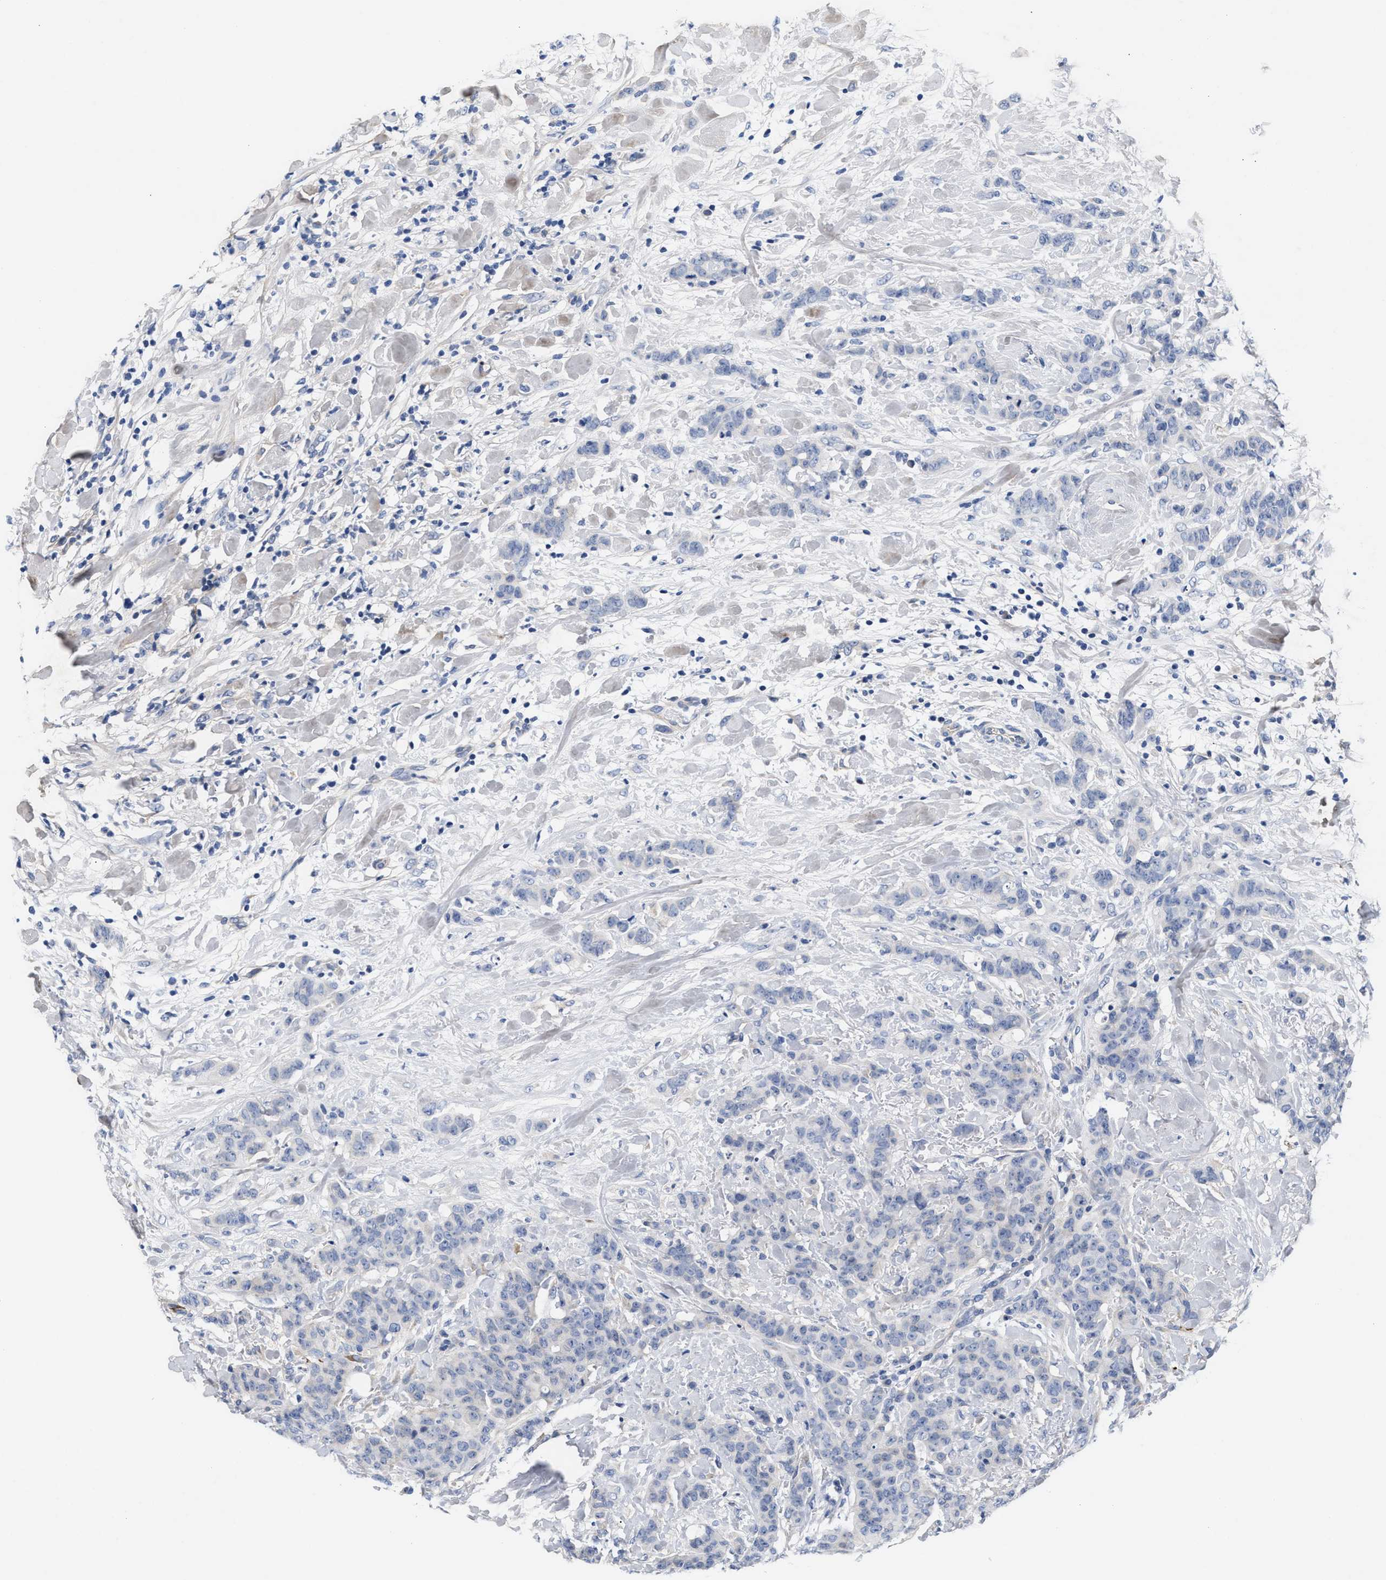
{"staining": {"intensity": "negative", "quantity": "none", "location": "none"}, "tissue": "breast cancer", "cell_type": "Tumor cells", "image_type": "cancer", "snomed": [{"axis": "morphology", "description": "Normal tissue, NOS"}, {"axis": "morphology", "description": "Duct carcinoma"}, {"axis": "topography", "description": "Breast"}], "caption": "DAB immunohistochemical staining of intraductal carcinoma (breast) reveals no significant staining in tumor cells.", "gene": "ACTL7B", "patient": {"sex": "female", "age": 40}}